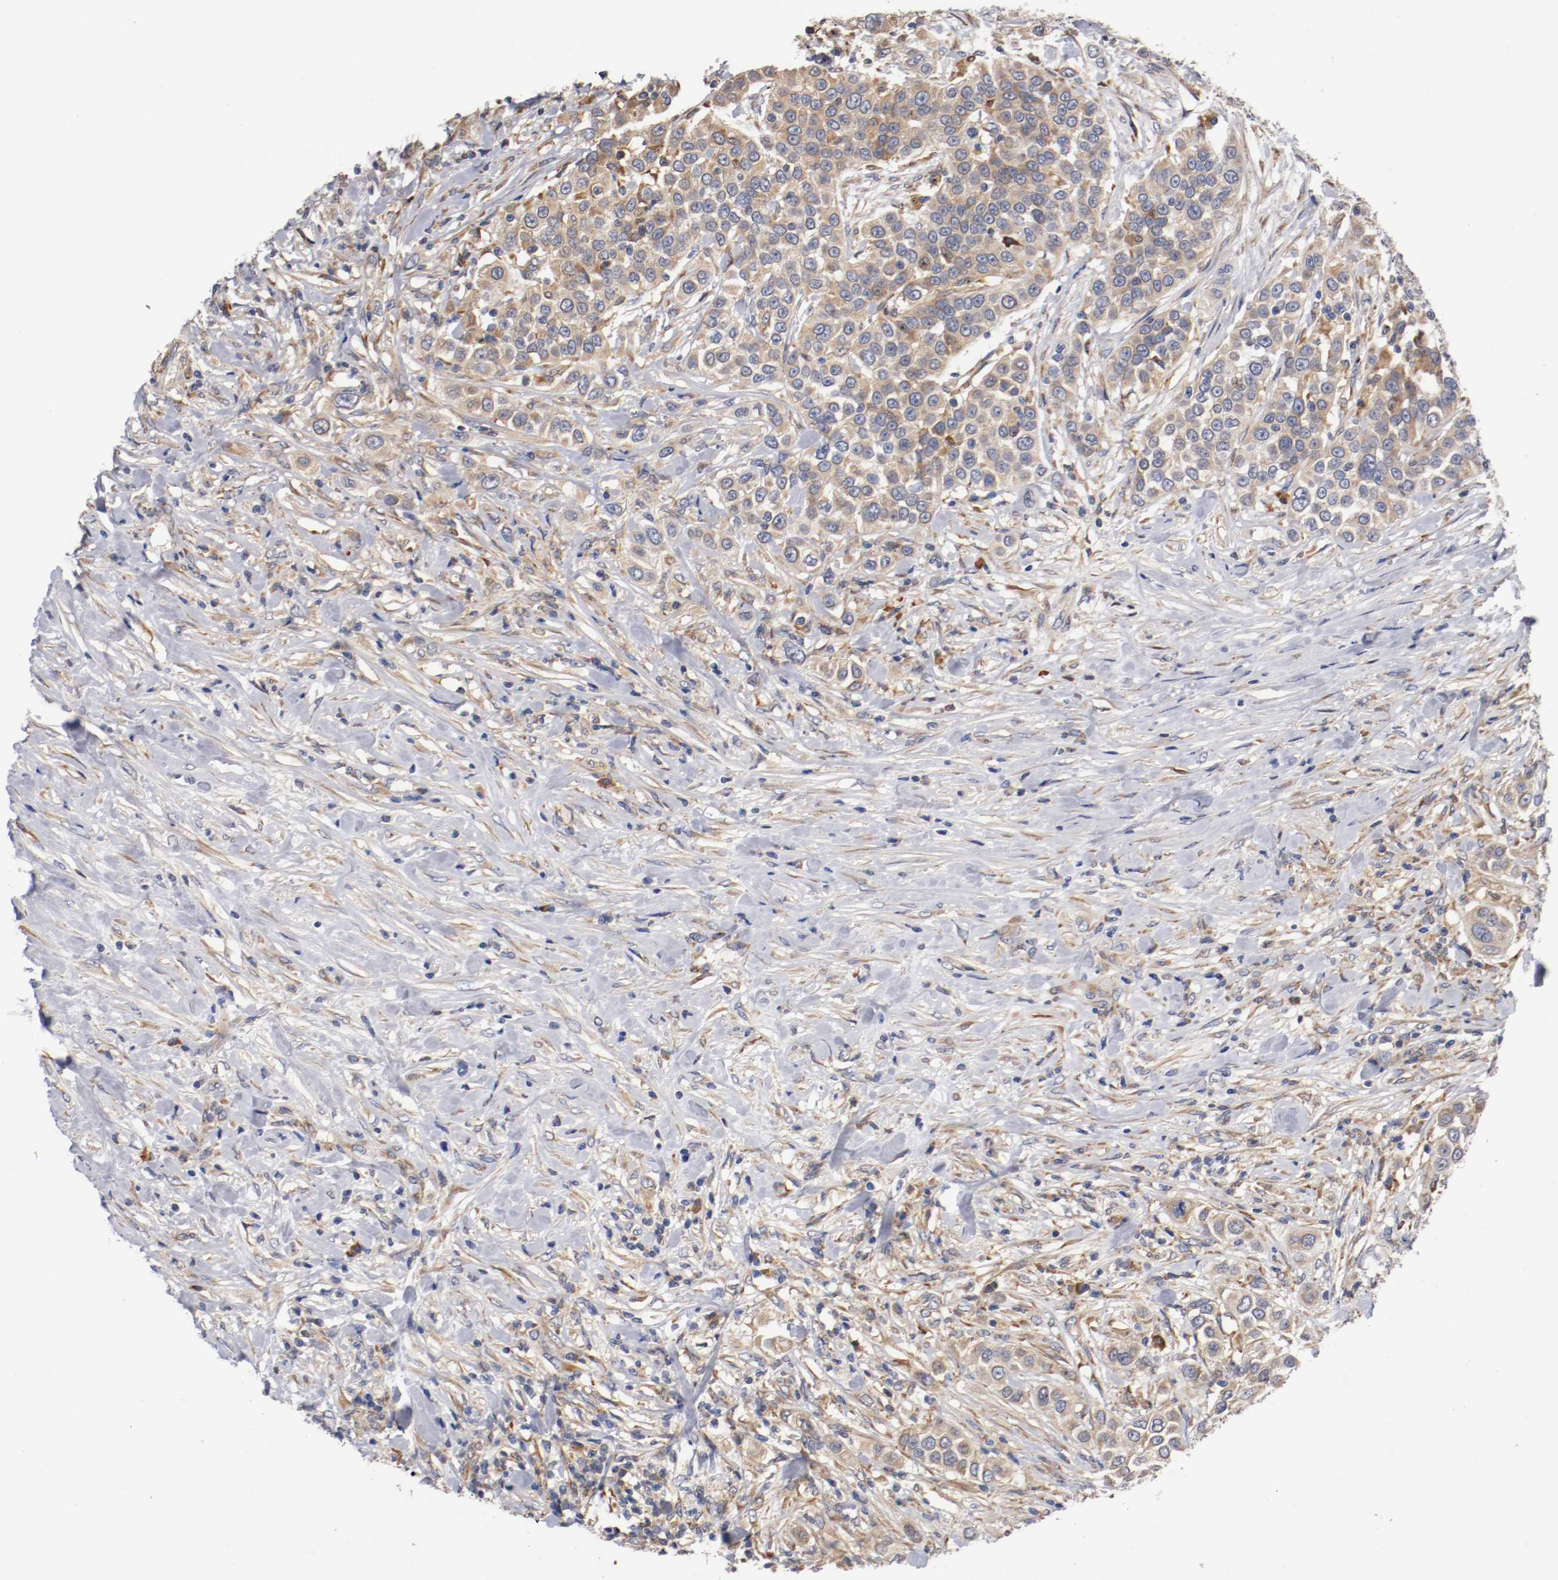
{"staining": {"intensity": "weak", "quantity": ">75%", "location": "cytoplasmic/membranous"}, "tissue": "urothelial cancer", "cell_type": "Tumor cells", "image_type": "cancer", "snomed": [{"axis": "morphology", "description": "Urothelial carcinoma, High grade"}, {"axis": "topography", "description": "Urinary bladder"}], "caption": "High-grade urothelial carcinoma stained with DAB immunohistochemistry exhibits low levels of weak cytoplasmic/membranous expression in about >75% of tumor cells.", "gene": "TNFSF13", "patient": {"sex": "female", "age": 80}}